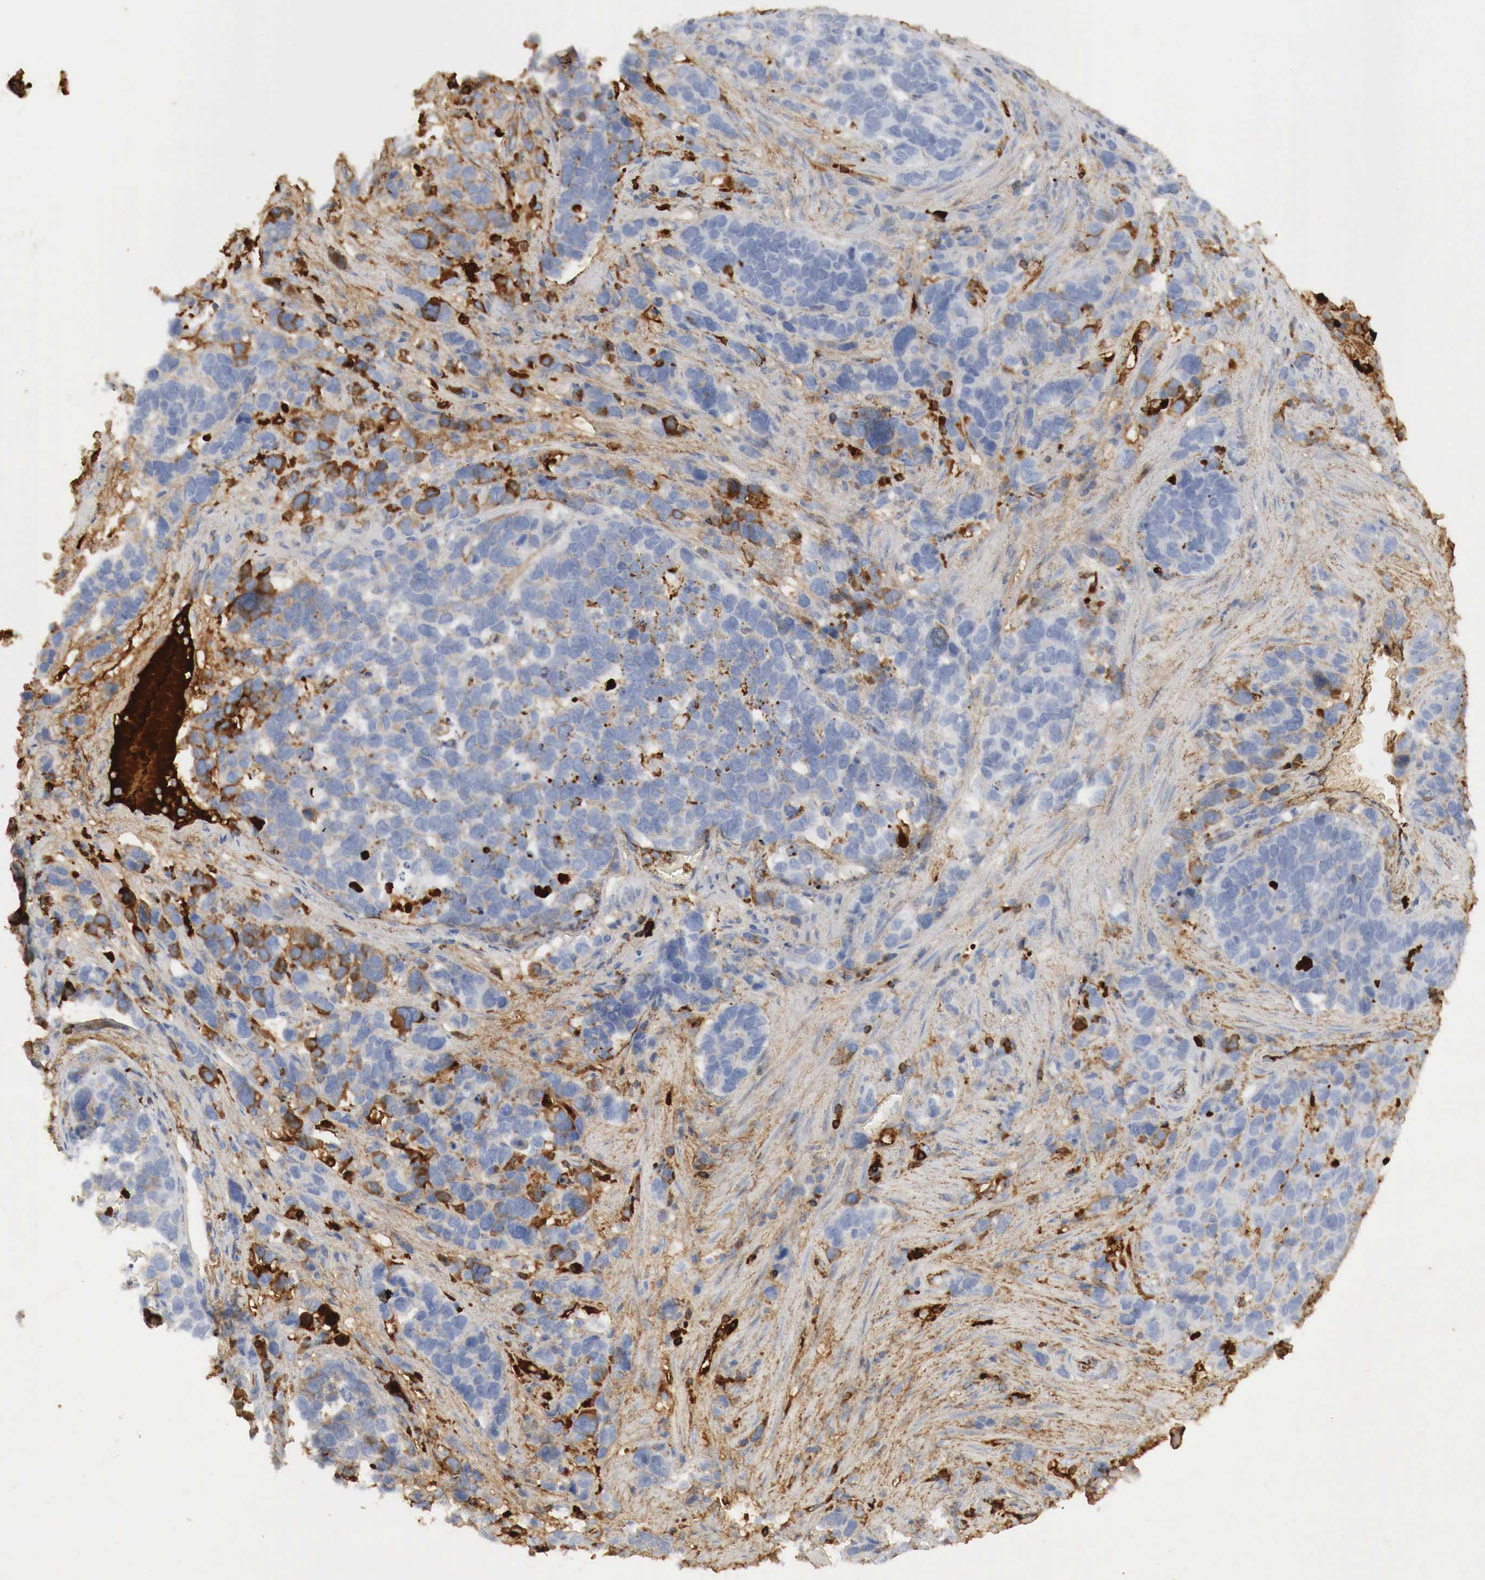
{"staining": {"intensity": "weak", "quantity": "<25%", "location": "cytoplasmic/membranous"}, "tissue": "stomach cancer", "cell_type": "Tumor cells", "image_type": "cancer", "snomed": [{"axis": "morphology", "description": "Adenocarcinoma, NOS"}, {"axis": "topography", "description": "Stomach, upper"}], "caption": "This image is of stomach cancer stained with immunohistochemistry to label a protein in brown with the nuclei are counter-stained blue. There is no staining in tumor cells.", "gene": "IGLC3", "patient": {"sex": "male", "age": 71}}